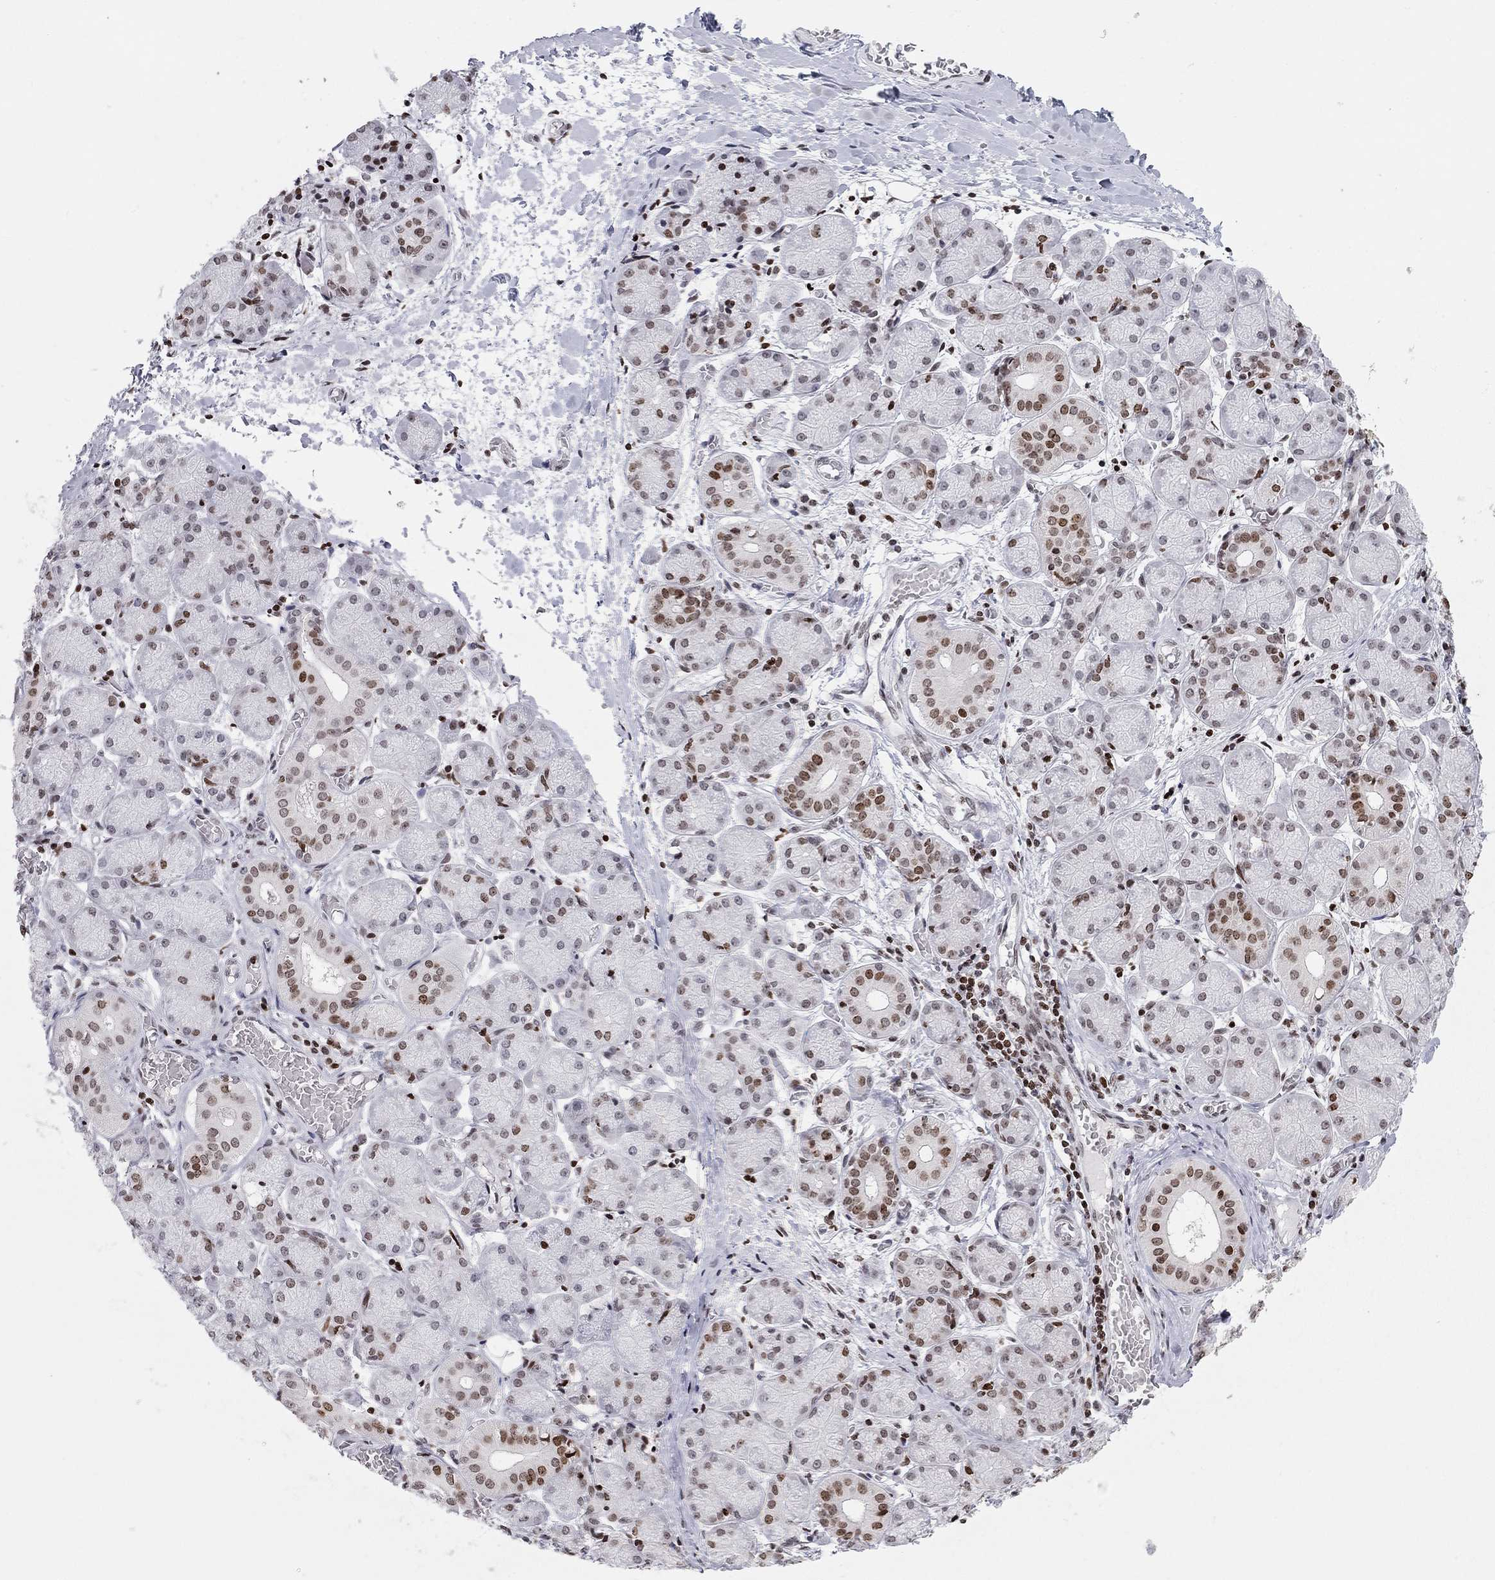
{"staining": {"intensity": "strong", "quantity": "<25%", "location": "nuclear"}, "tissue": "salivary gland", "cell_type": "Glandular cells", "image_type": "normal", "snomed": [{"axis": "morphology", "description": "Normal tissue, NOS"}, {"axis": "topography", "description": "Salivary gland"}, {"axis": "topography", "description": "Peripheral nerve tissue"}], "caption": "A brown stain labels strong nuclear expression of a protein in glandular cells of benign salivary gland. The protein is stained brown, and the nuclei are stained in blue (DAB (3,3'-diaminobenzidine) IHC with brightfield microscopy, high magnification).", "gene": "H2AX", "patient": {"sex": "female", "age": 24}}